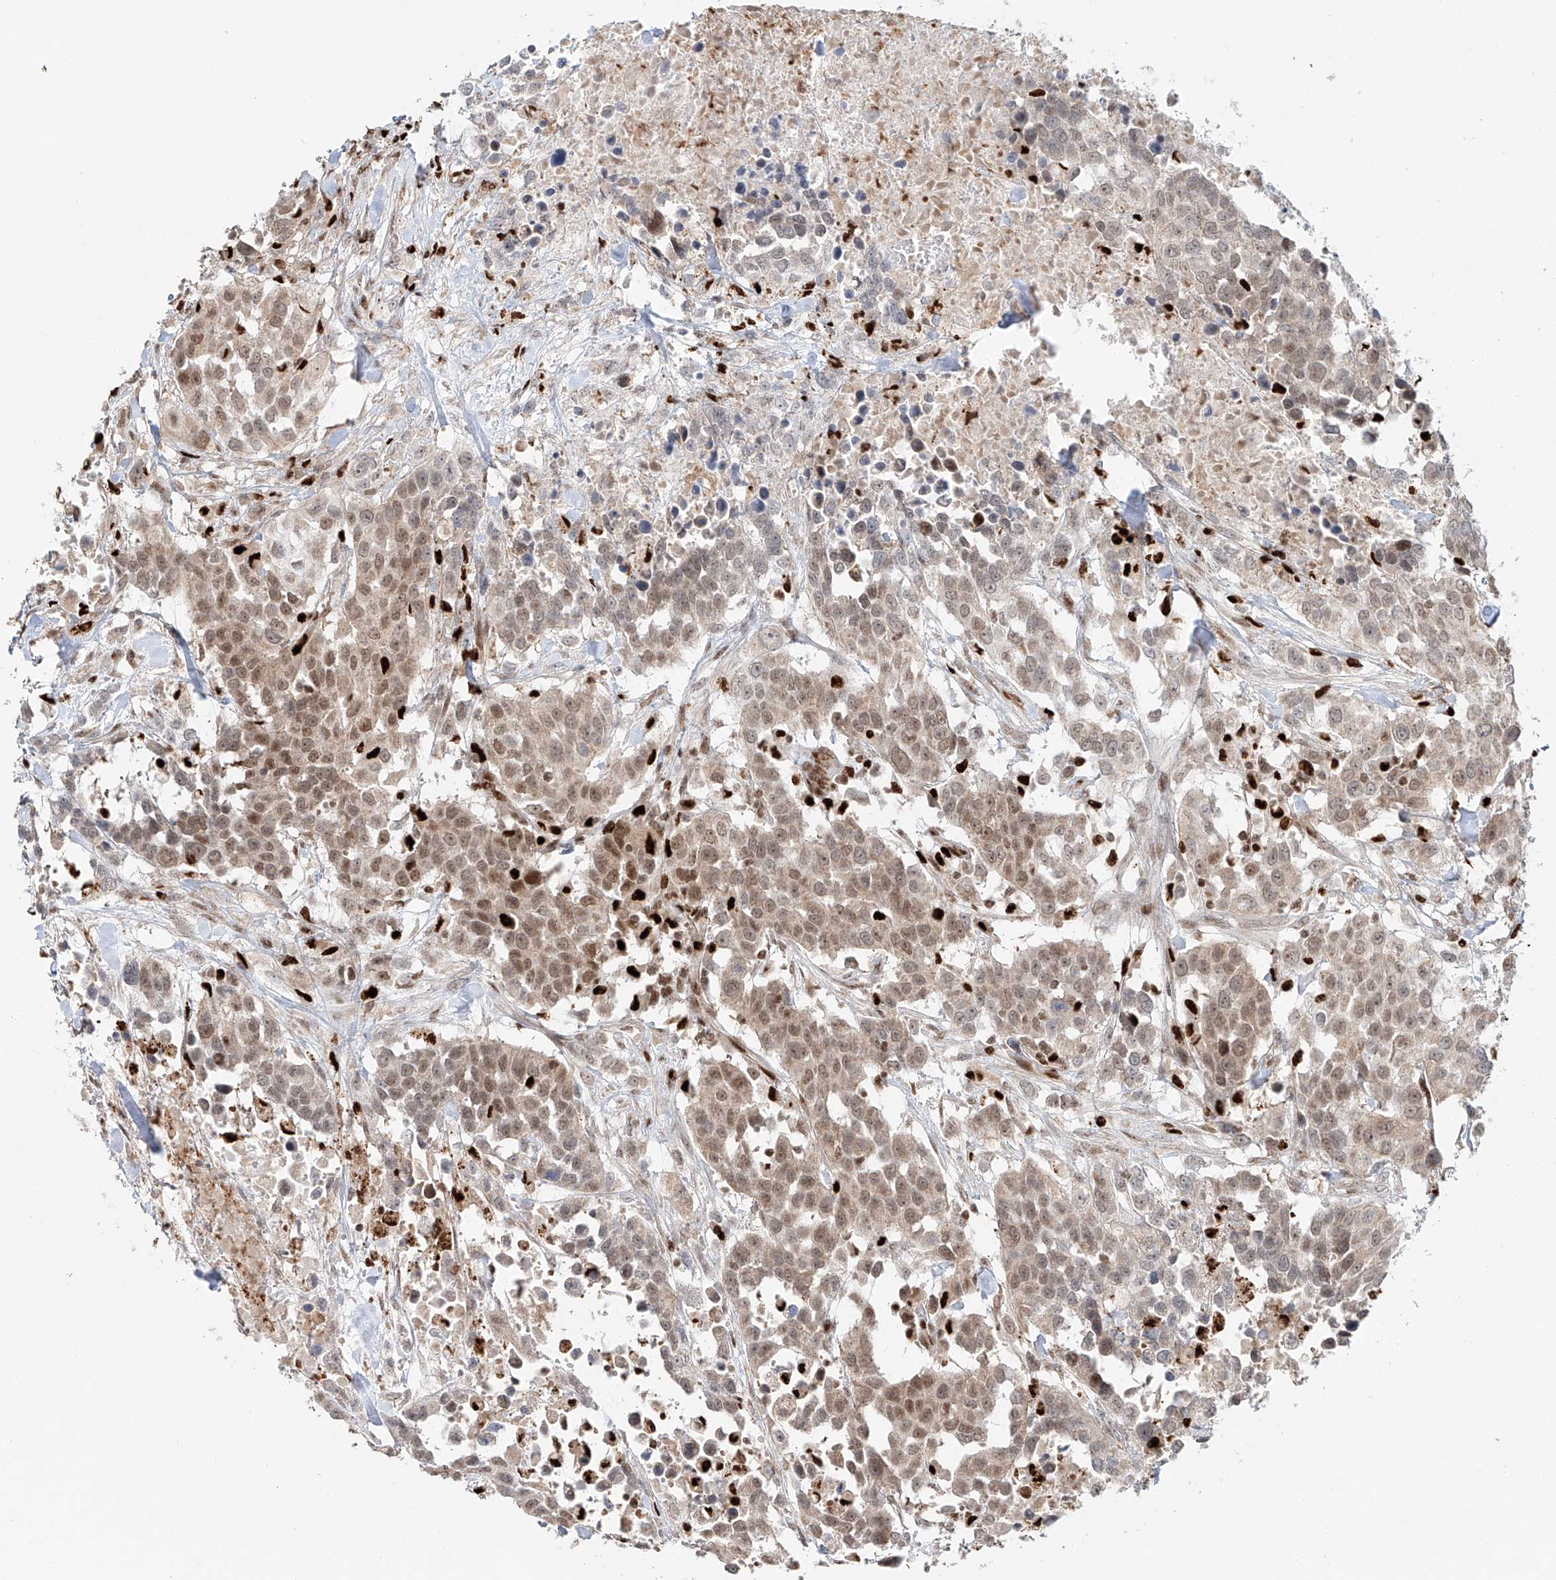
{"staining": {"intensity": "moderate", "quantity": ">75%", "location": "nuclear"}, "tissue": "urothelial cancer", "cell_type": "Tumor cells", "image_type": "cancer", "snomed": [{"axis": "morphology", "description": "Urothelial carcinoma, High grade"}, {"axis": "topography", "description": "Urinary bladder"}], "caption": "High-grade urothelial carcinoma stained with DAB (3,3'-diaminobenzidine) immunohistochemistry (IHC) displays medium levels of moderate nuclear positivity in about >75% of tumor cells.", "gene": "DZIP1L", "patient": {"sex": "female", "age": 80}}